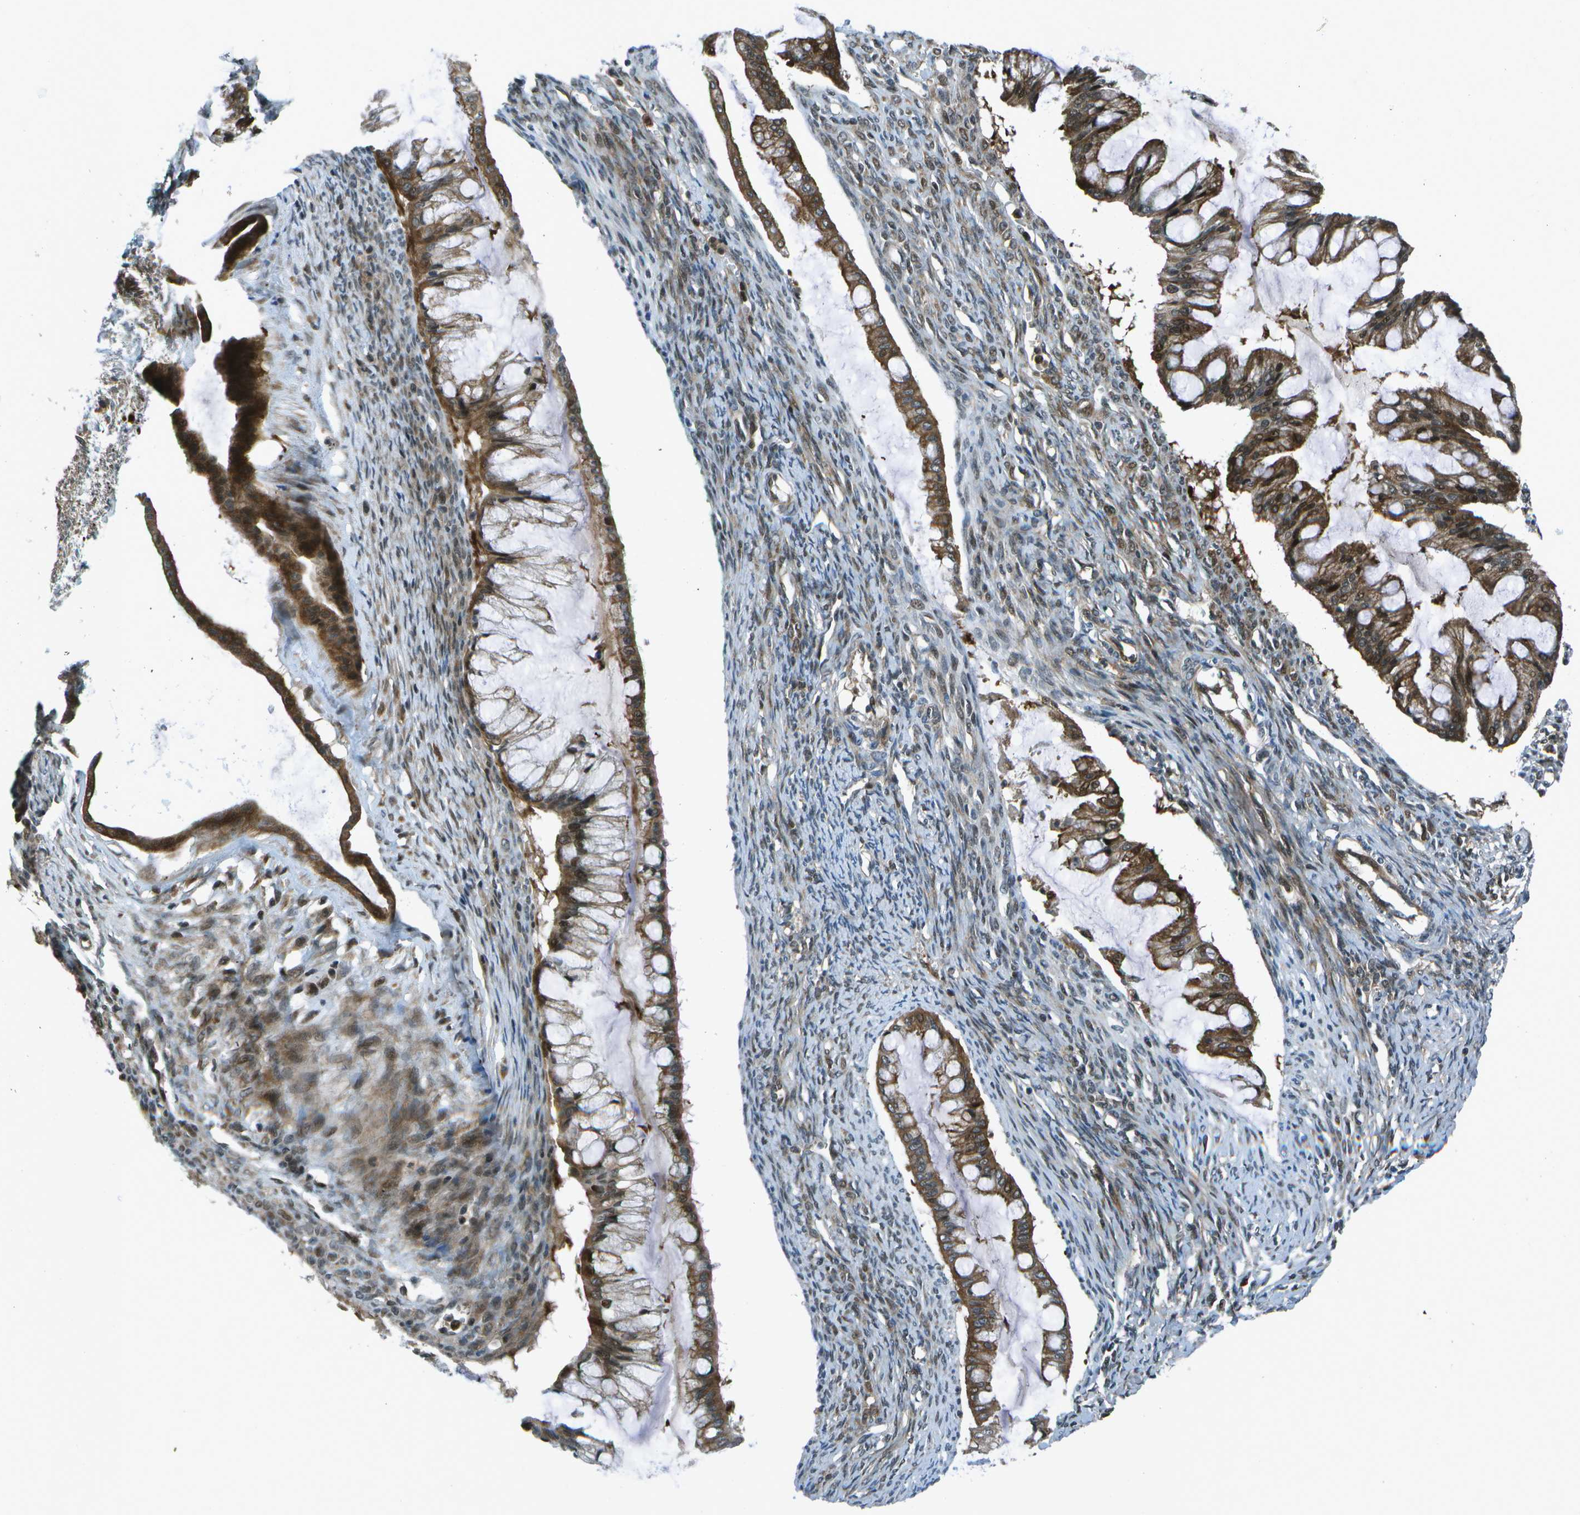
{"staining": {"intensity": "moderate", "quantity": ">75%", "location": "cytoplasmic/membranous,nuclear"}, "tissue": "ovarian cancer", "cell_type": "Tumor cells", "image_type": "cancer", "snomed": [{"axis": "morphology", "description": "Cystadenocarcinoma, mucinous, NOS"}, {"axis": "topography", "description": "Ovary"}], "caption": "Mucinous cystadenocarcinoma (ovarian) was stained to show a protein in brown. There is medium levels of moderate cytoplasmic/membranous and nuclear expression in approximately >75% of tumor cells.", "gene": "TMEM19", "patient": {"sex": "female", "age": 73}}